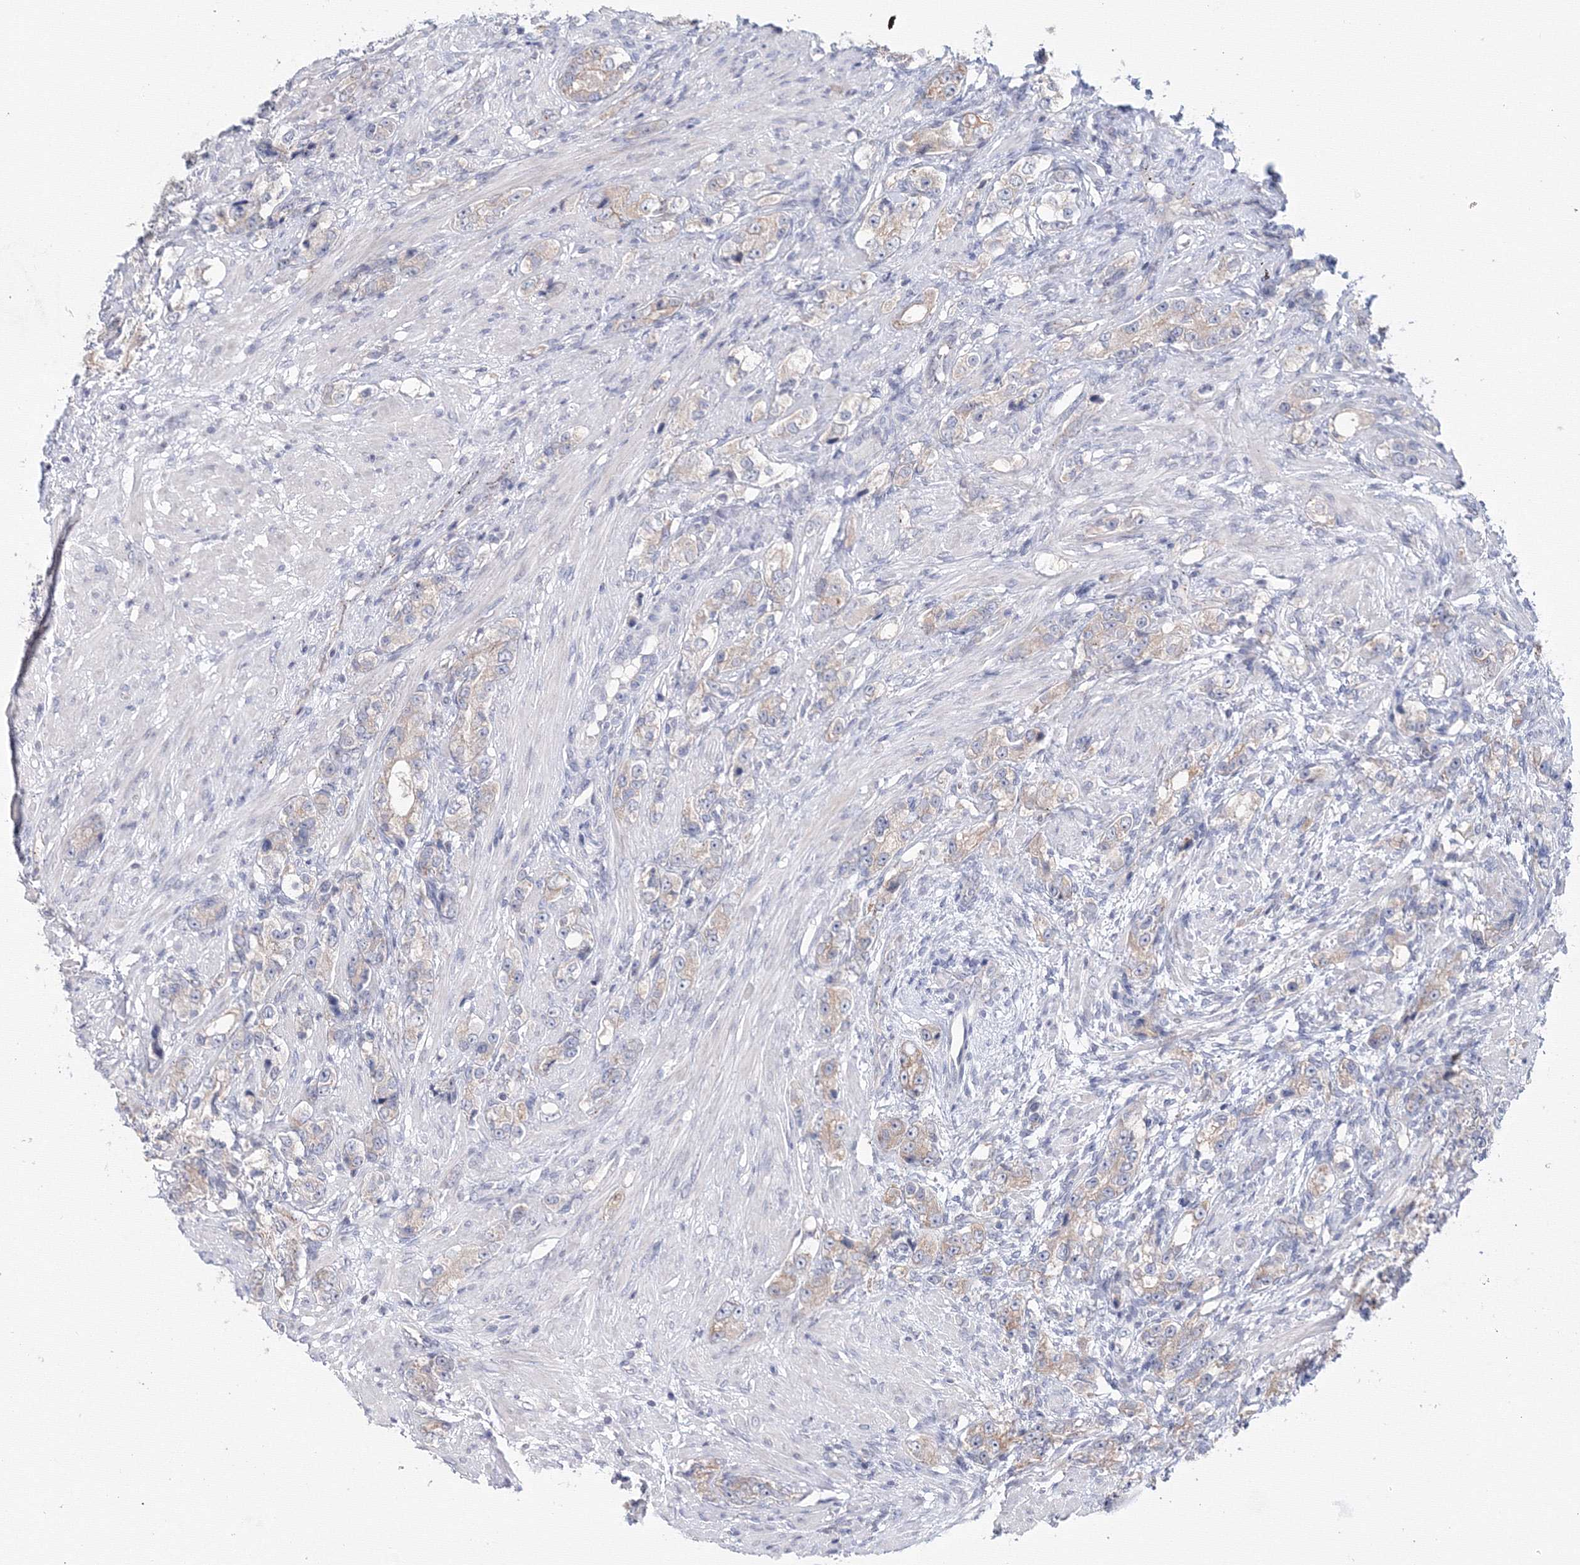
{"staining": {"intensity": "weak", "quantity": "<25%", "location": "cytoplasmic/membranous"}, "tissue": "prostate cancer", "cell_type": "Tumor cells", "image_type": "cancer", "snomed": [{"axis": "morphology", "description": "Adenocarcinoma, High grade"}, {"axis": "topography", "description": "Prostate"}], "caption": "Immunohistochemistry histopathology image of neoplastic tissue: prostate cancer (high-grade adenocarcinoma) stained with DAB demonstrates no significant protein expression in tumor cells.", "gene": "SLC7A7", "patient": {"sex": "male", "age": 63}}